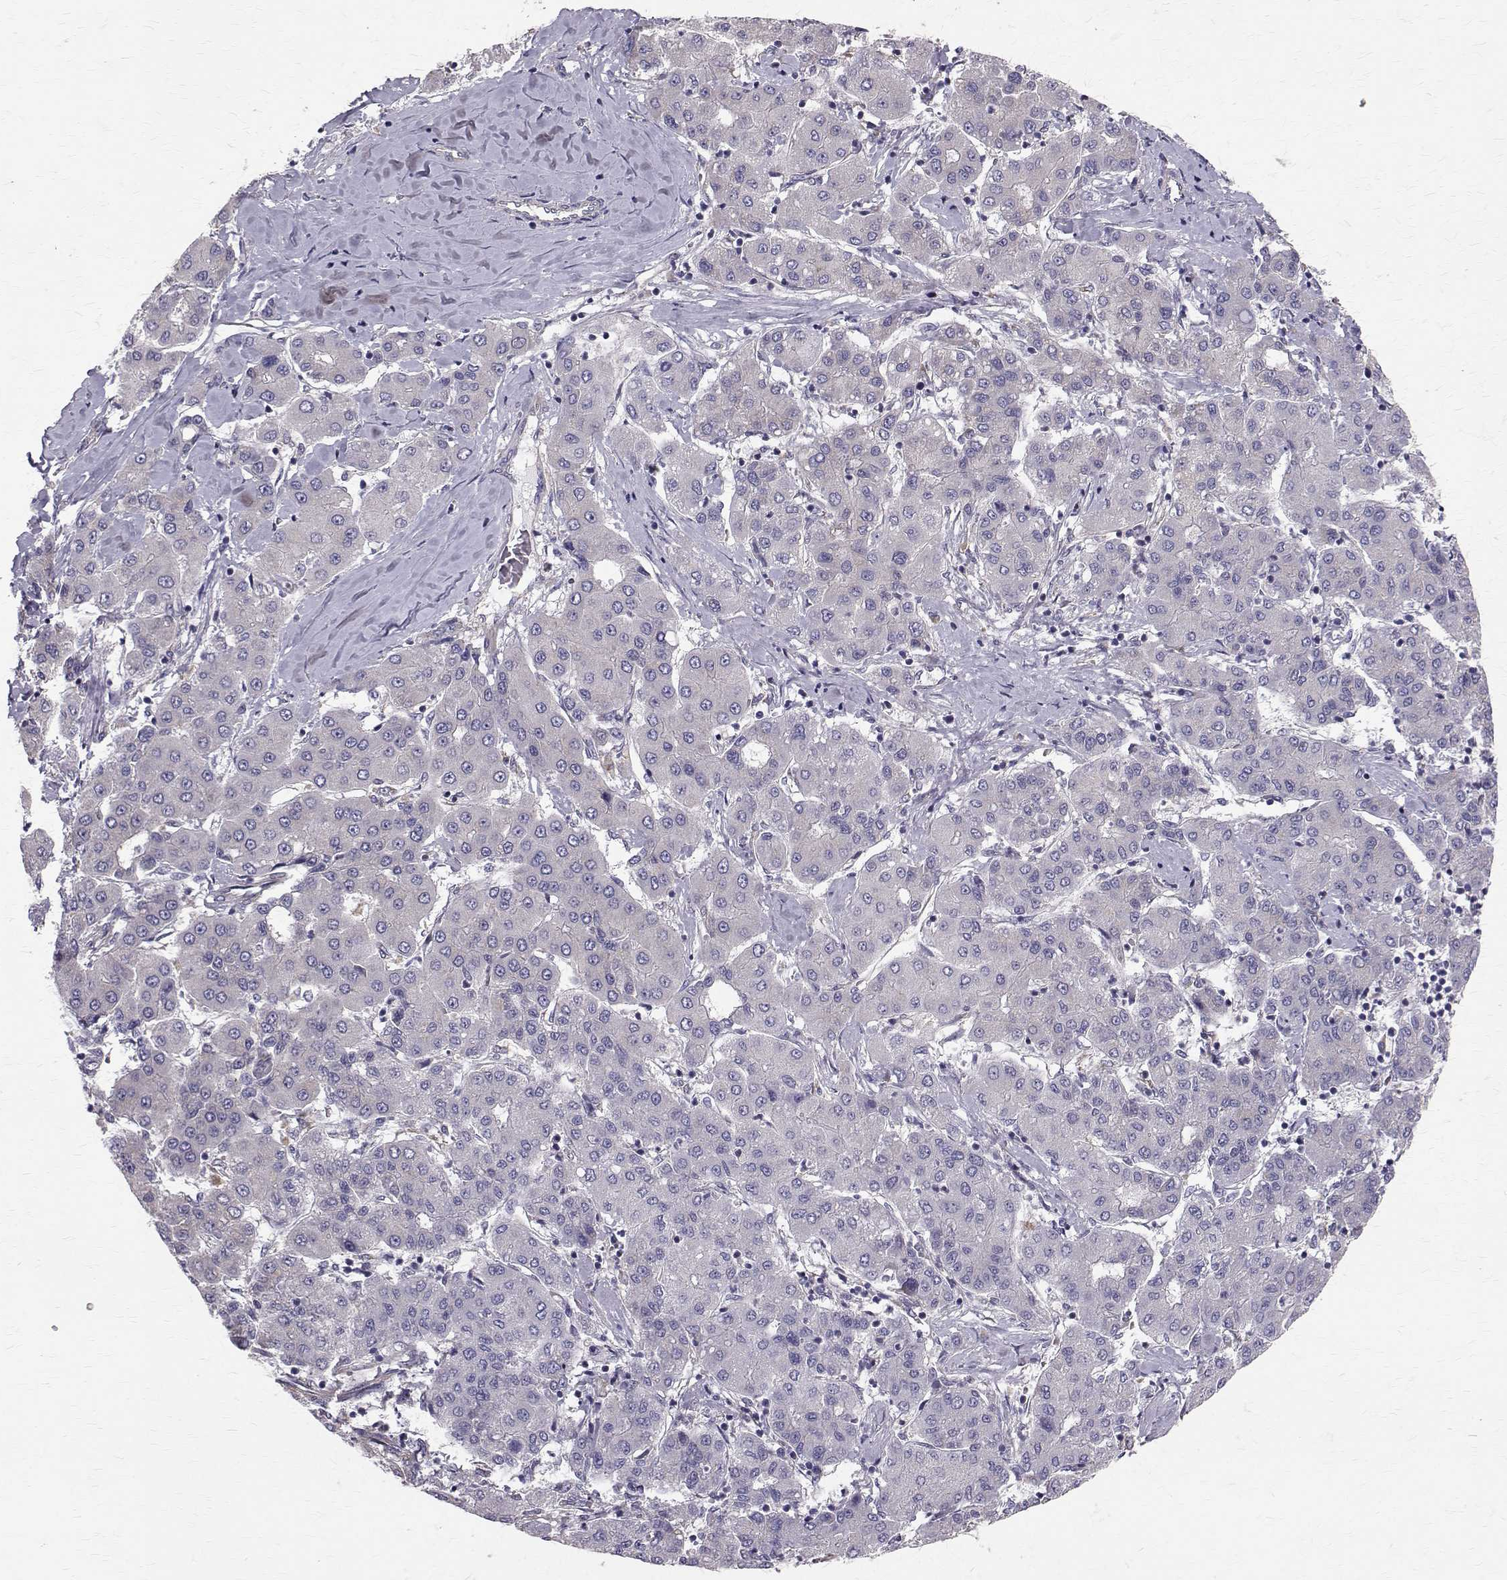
{"staining": {"intensity": "negative", "quantity": "none", "location": "none"}, "tissue": "liver cancer", "cell_type": "Tumor cells", "image_type": "cancer", "snomed": [{"axis": "morphology", "description": "Carcinoma, Hepatocellular, NOS"}, {"axis": "topography", "description": "Liver"}], "caption": "A photomicrograph of hepatocellular carcinoma (liver) stained for a protein reveals no brown staining in tumor cells.", "gene": "ARFGAP1", "patient": {"sex": "male", "age": 65}}